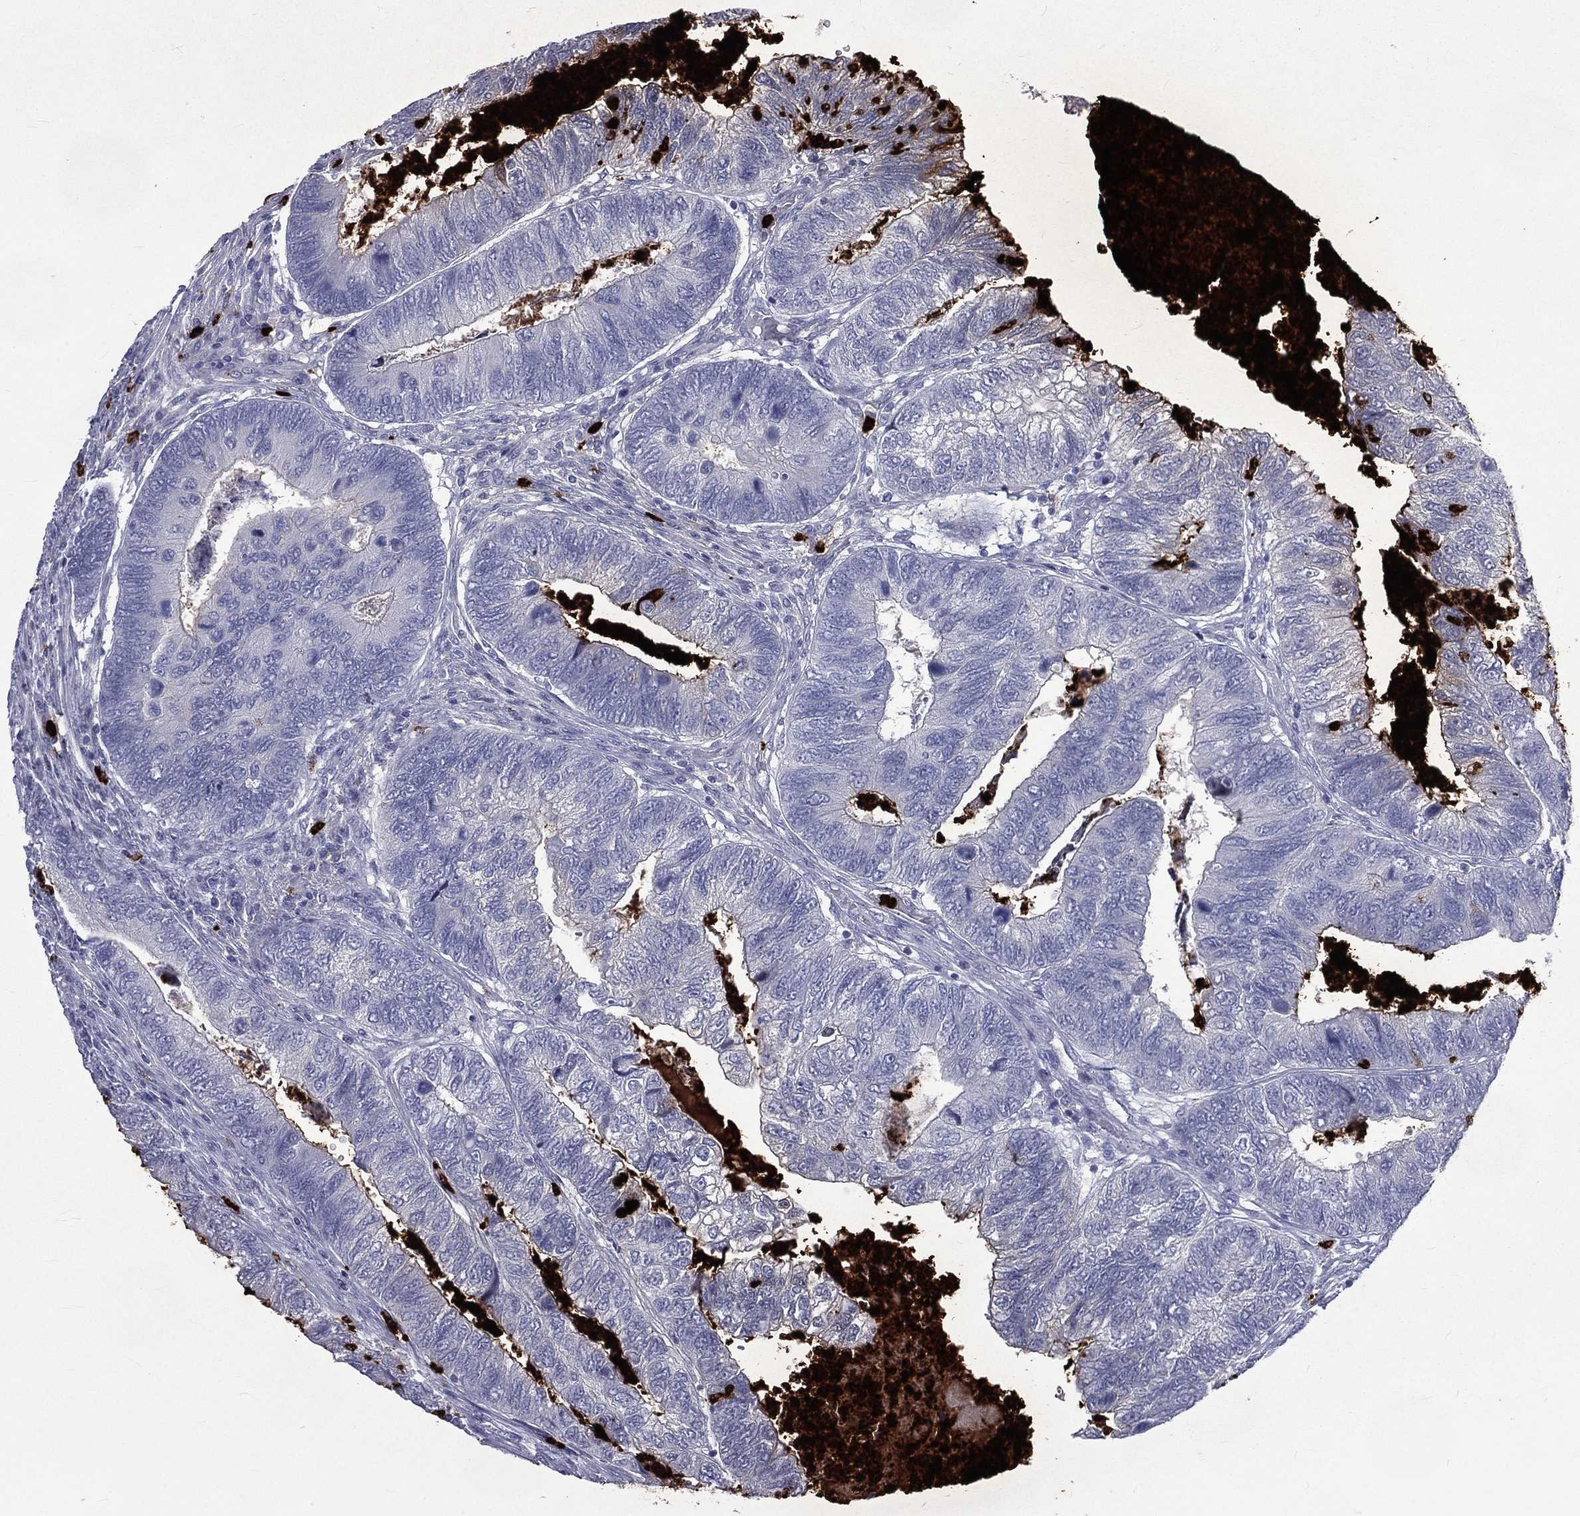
{"staining": {"intensity": "negative", "quantity": "none", "location": "none"}, "tissue": "colorectal cancer", "cell_type": "Tumor cells", "image_type": "cancer", "snomed": [{"axis": "morphology", "description": "Adenocarcinoma, NOS"}, {"axis": "topography", "description": "Colon"}], "caption": "An image of human colorectal adenocarcinoma is negative for staining in tumor cells.", "gene": "ELANE", "patient": {"sex": "female", "age": 67}}